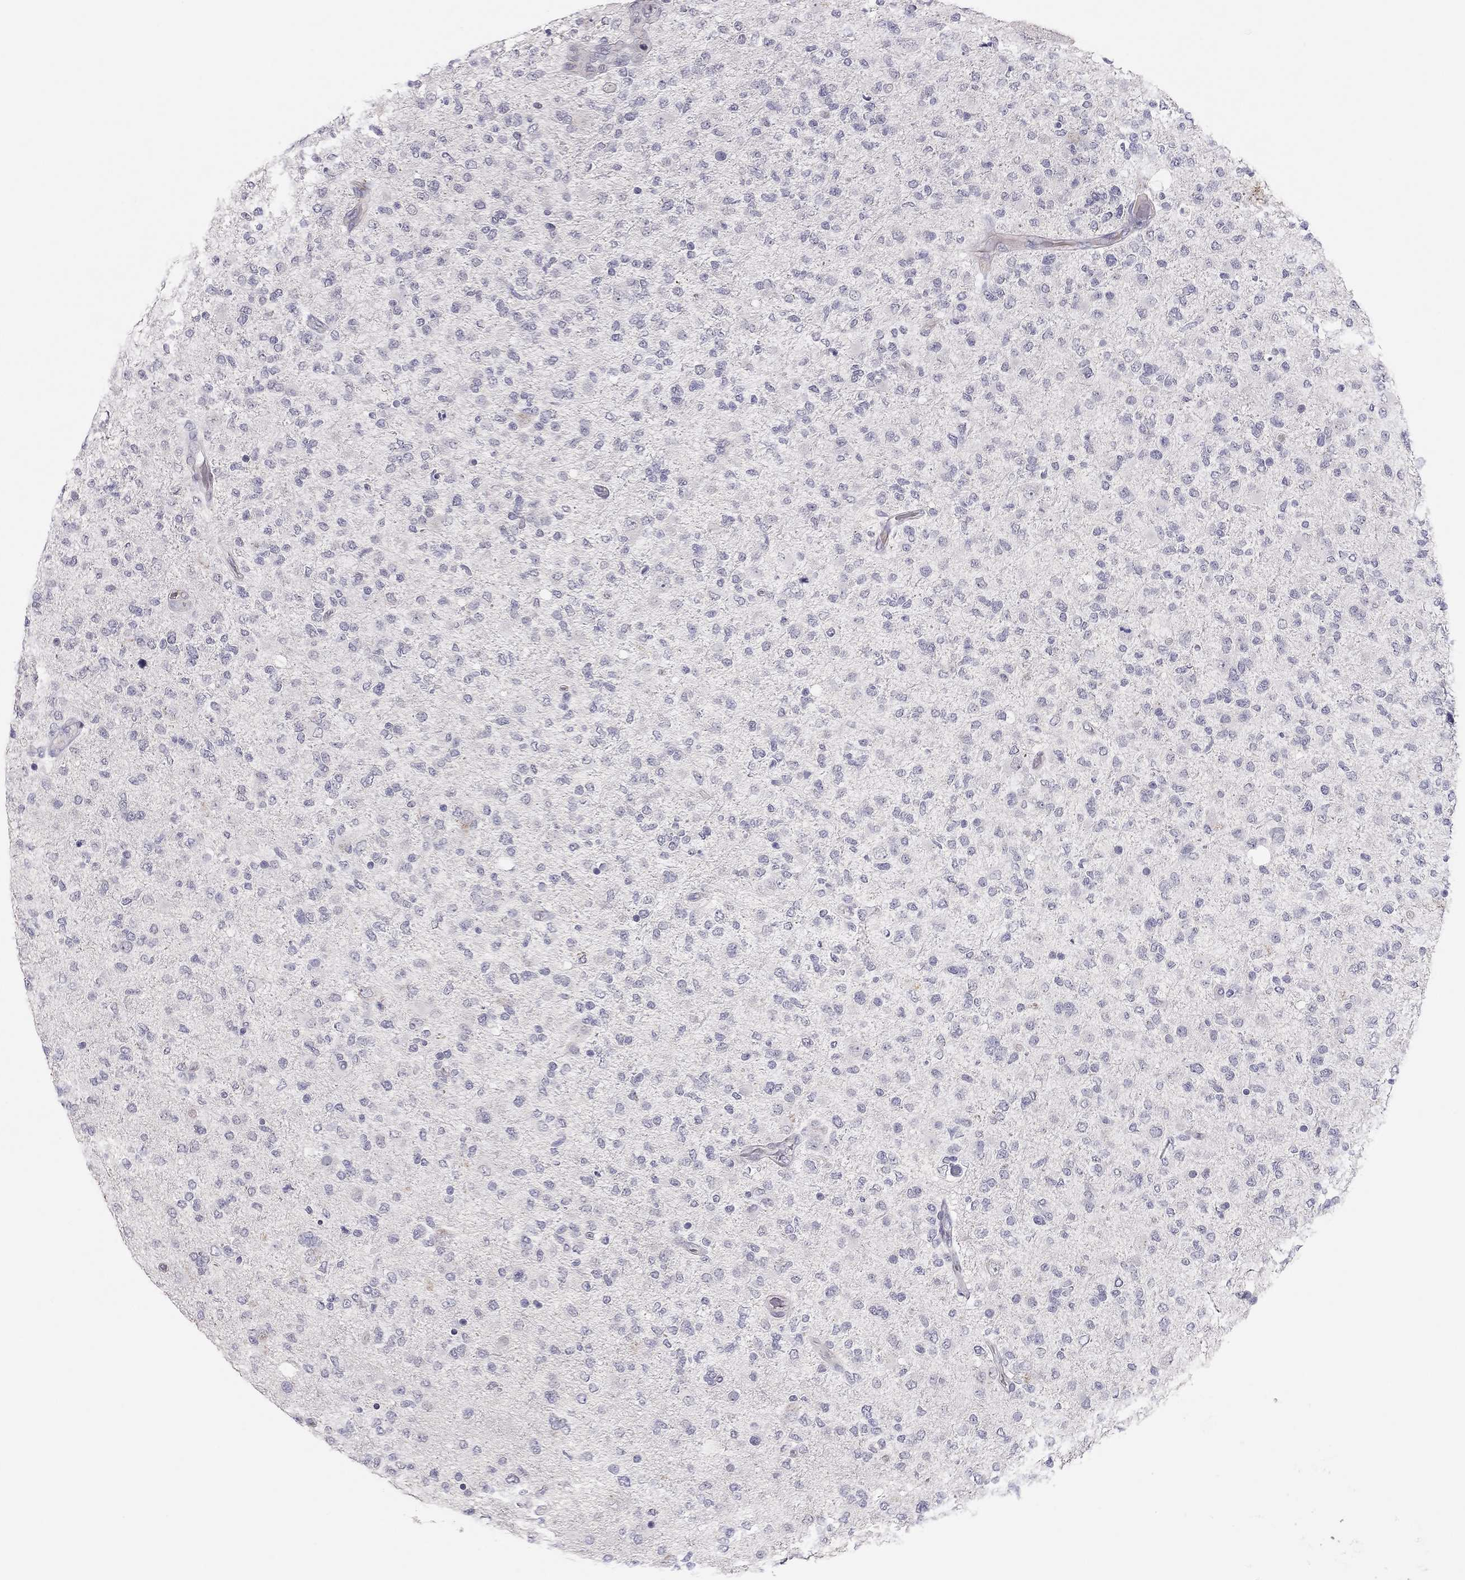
{"staining": {"intensity": "negative", "quantity": "none", "location": "none"}, "tissue": "glioma", "cell_type": "Tumor cells", "image_type": "cancer", "snomed": [{"axis": "morphology", "description": "Glioma, malignant, High grade"}, {"axis": "topography", "description": "Cerebral cortex"}], "caption": "An IHC photomicrograph of malignant high-grade glioma is shown. There is no staining in tumor cells of malignant high-grade glioma.", "gene": "ADORA2A", "patient": {"sex": "male", "age": 70}}